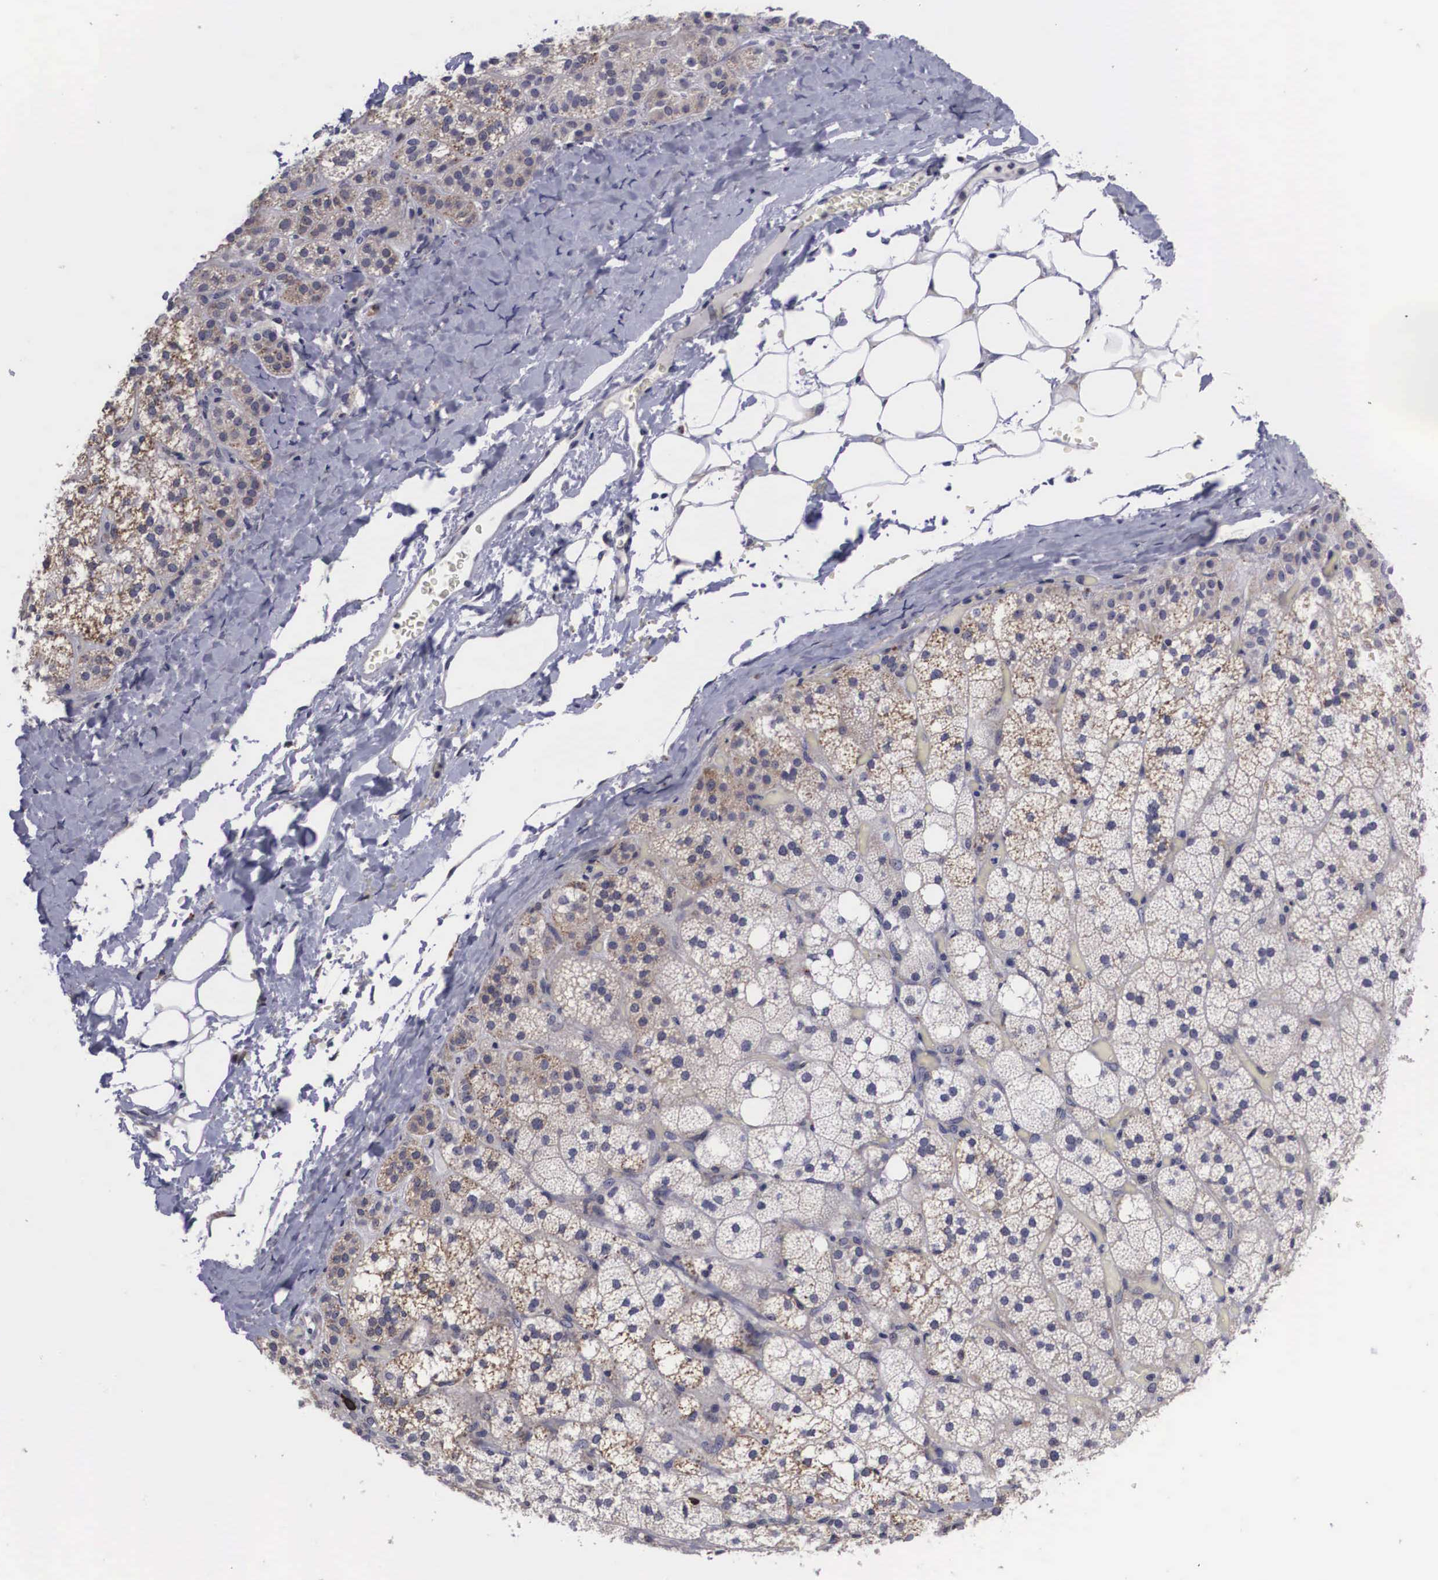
{"staining": {"intensity": "weak", "quantity": "25%-75%", "location": "cytoplasmic/membranous"}, "tissue": "adrenal gland", "cell_type": "Glandular cells", "image_type": "normal", "snomed": [{"axis": "morphology", "description": "Normal tissue, NOS"}, {"axis": "topography", "description": "Adrenal gland"}], "caption": "Protein analysis of unremarkable adrenal gland displays weak cytoplasmic/membranous positivity in about 25%-75% of glandular cells. (Brightfield microscopy of DAB IHC at high magnification).", "gene": "CRELD2", "patient": {"sex": "male", "age": 53}}